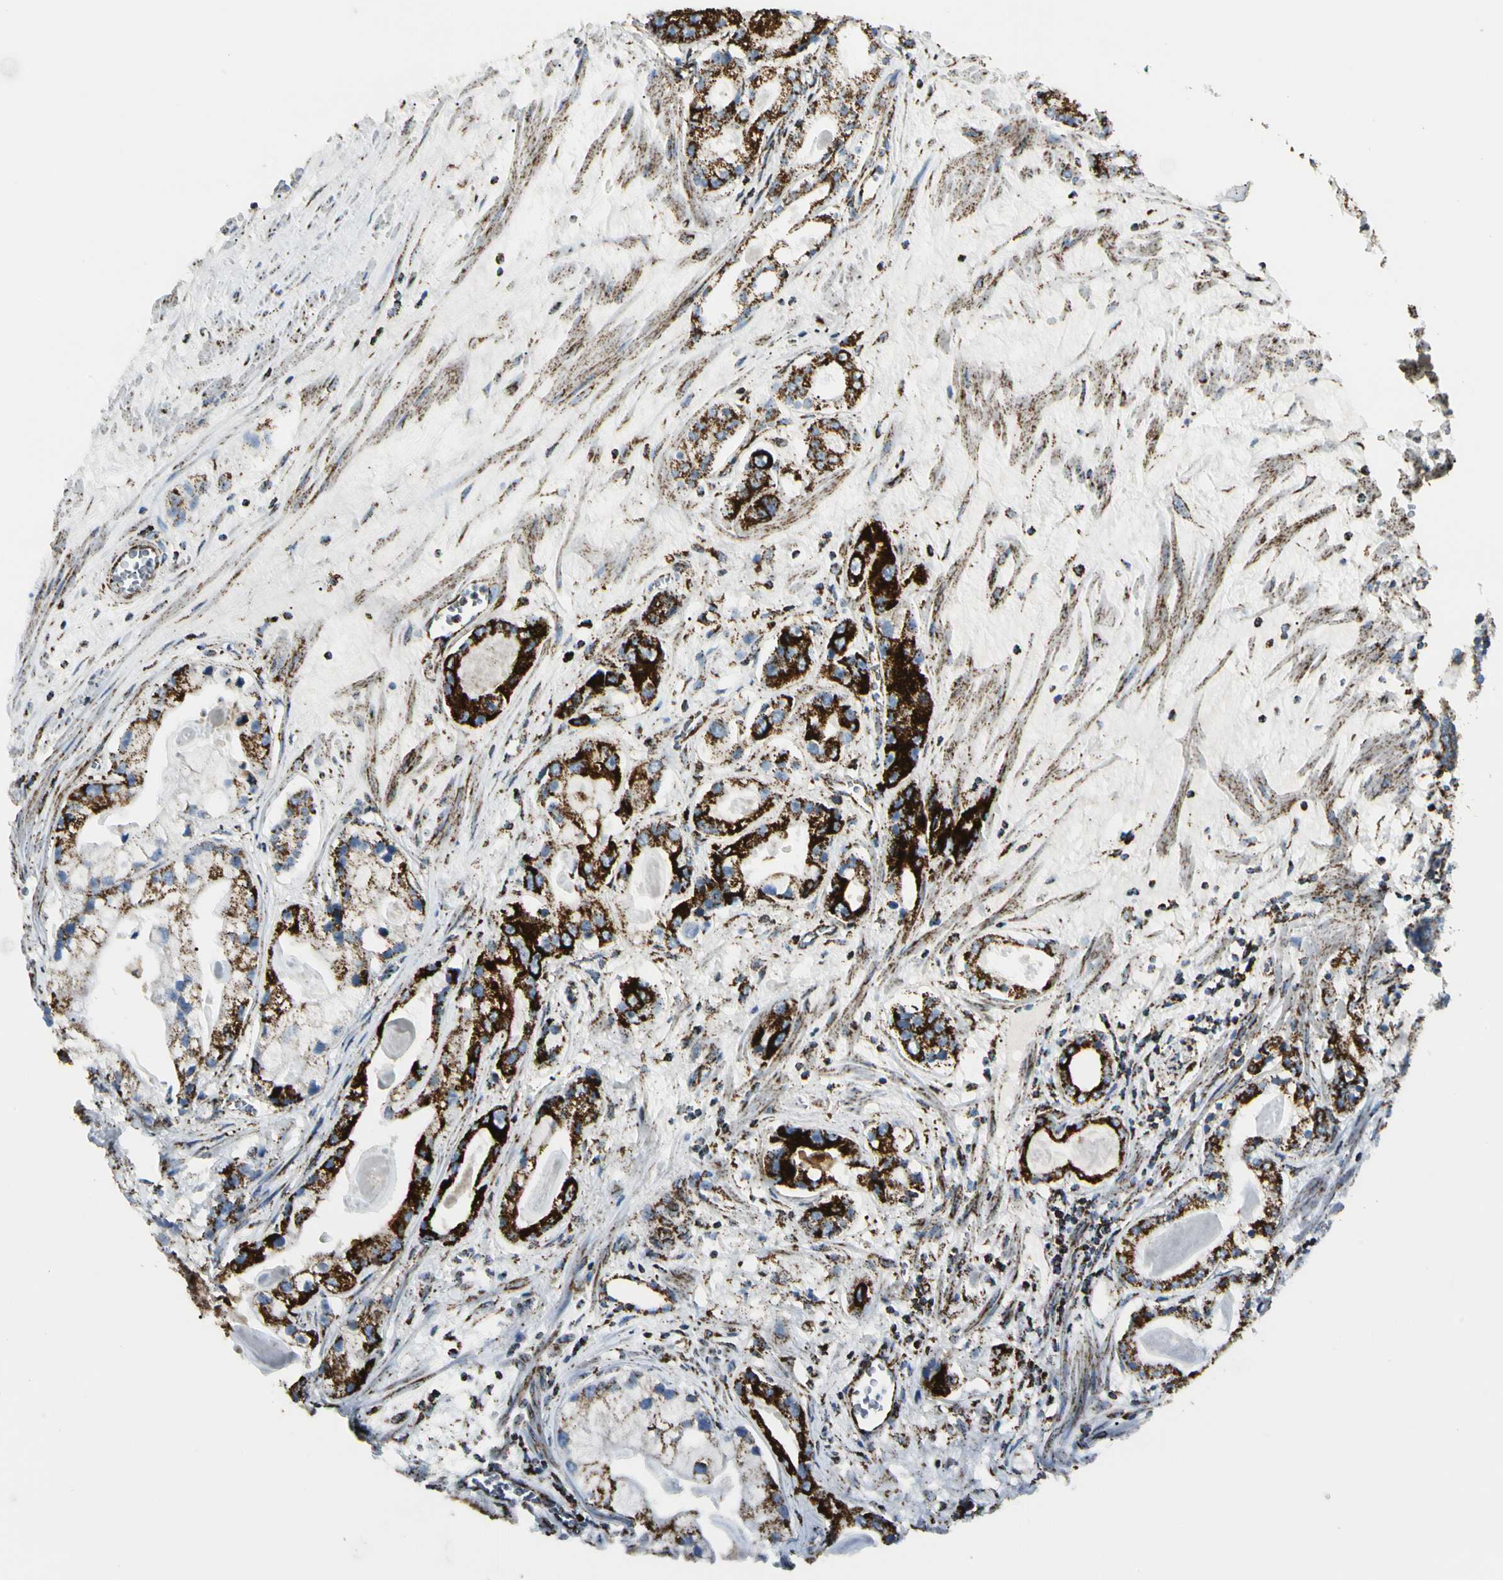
{"staining": {"intensity": "strong", "quantity": ">75%", "location": "cytoplasmic/membranous"}, "tissue": "prostate cancer", "cell_type": "Tumor cells", "image_type": "cancer", "snomed": [{"axis": "morphology", "description": "Adenocarcinoma, Low grade"}, {"axis": "topography", "description": "Prostate"}], "caption": "Immunohistochemistry image of human prostate cancer stained for a protein (brown), which reveals high levels of strong cytoplasmic/membranous positivity in about >75% of tumor cells.", "gene": "ME2", "patient": {"sex": "male", "age": 59}}